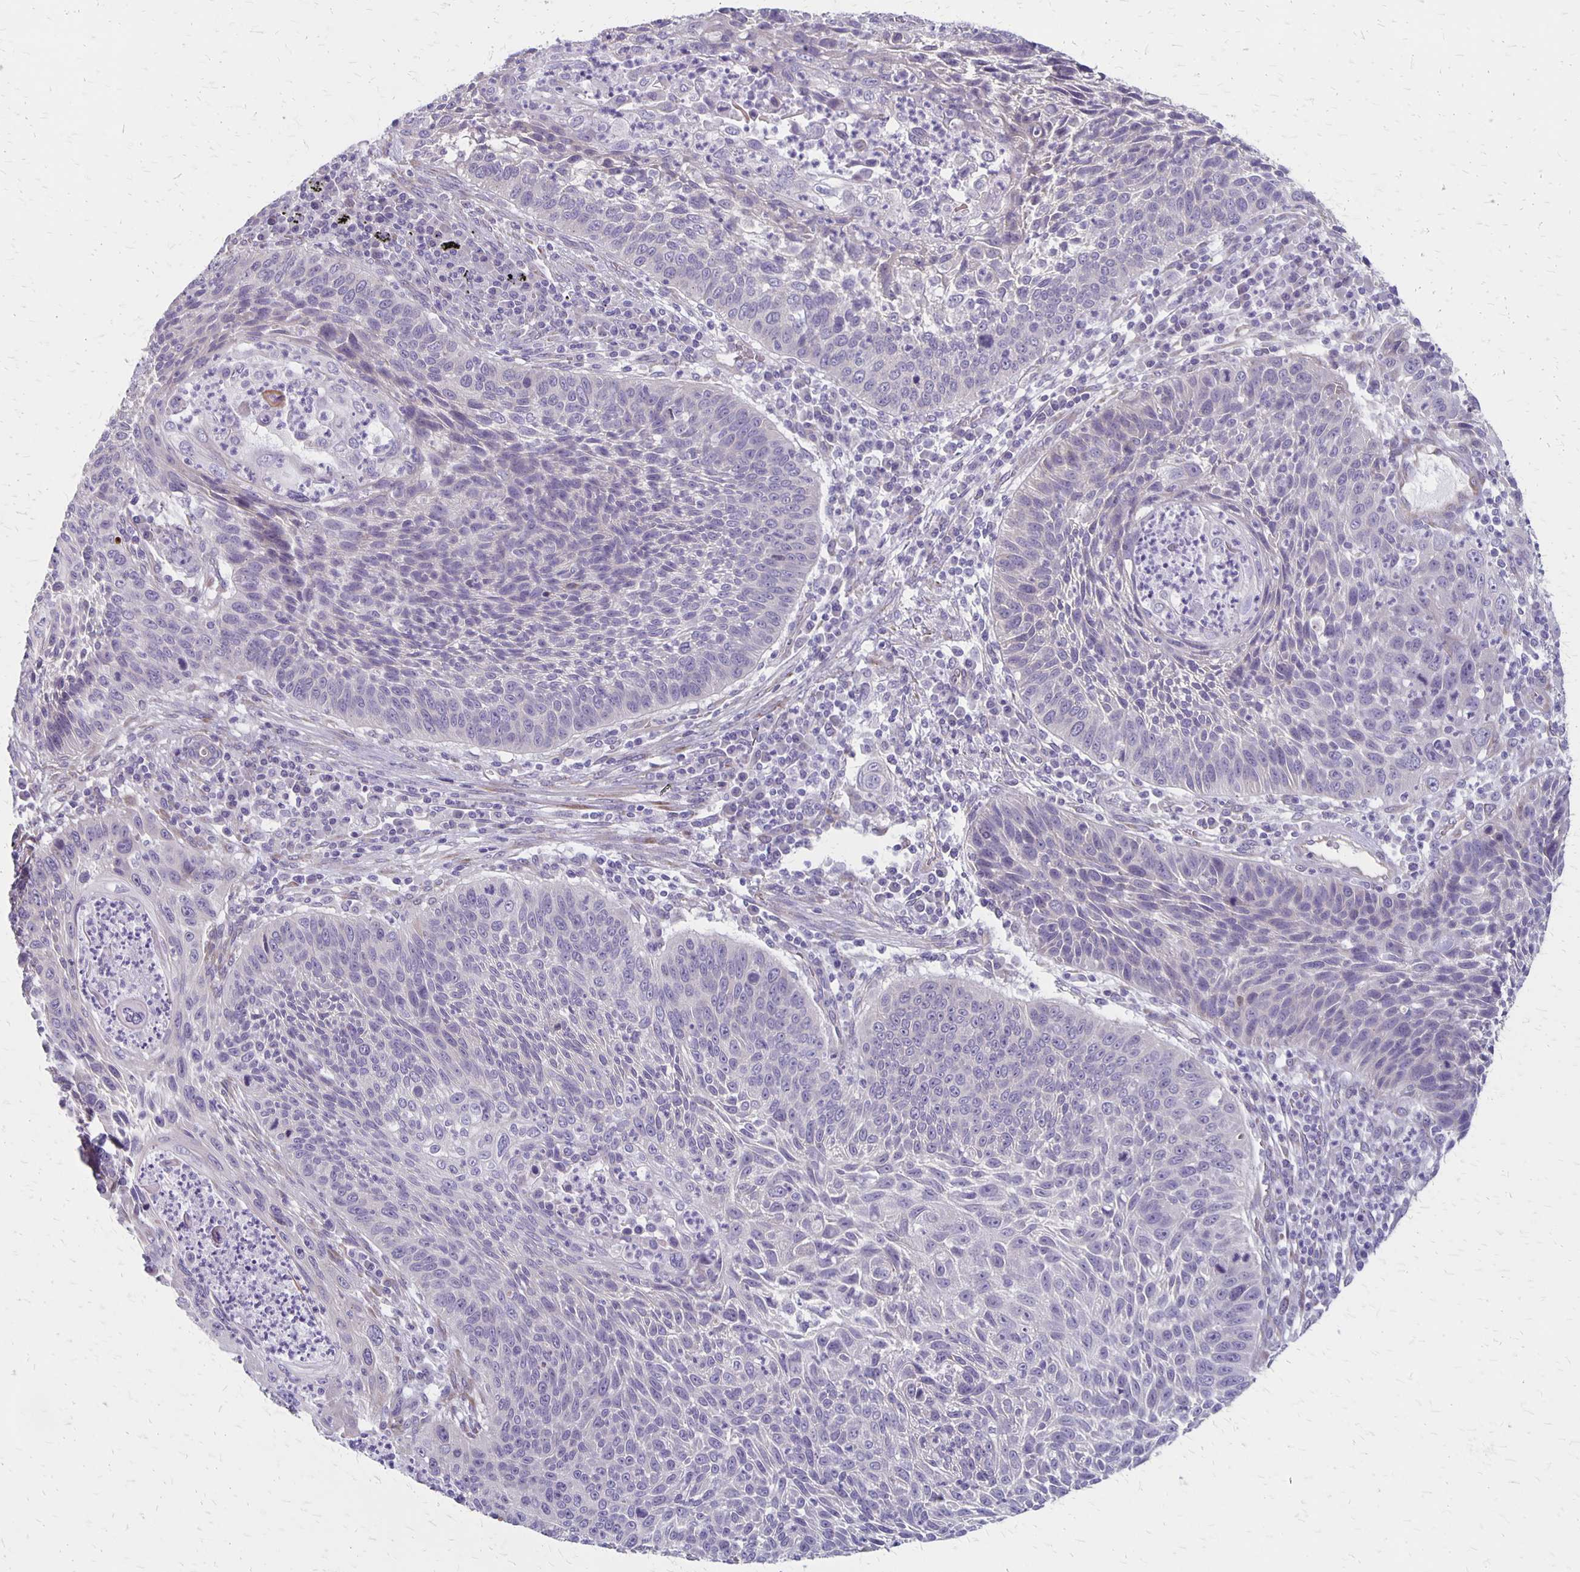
{"staining": {"intensity": "negative", "quantity": "none", "location": "none"}, "tissue": "lung cancer", "cell_type": "Tumor cells", "image_type": "cancer", "snomed": [{"axis": "morphology", "description": "Squamous cell carcinoma, NOS"}, {"axis": "morphology", "description": "Squamous cell carcinoma, metastatic, NOS"}, {"axis": "topography", "description": "Lung"}, {"axis": "topography", "description": "Pleura, NOS"}], "caption": "A high-resolution photomicrograph shows IHC staining of metastatic squamous cell carcinoma (lung), which exhibits no significant positivity in tumor cells.", "gene": "HOMER1", "patient": {"sex": "male", "age": 72}}